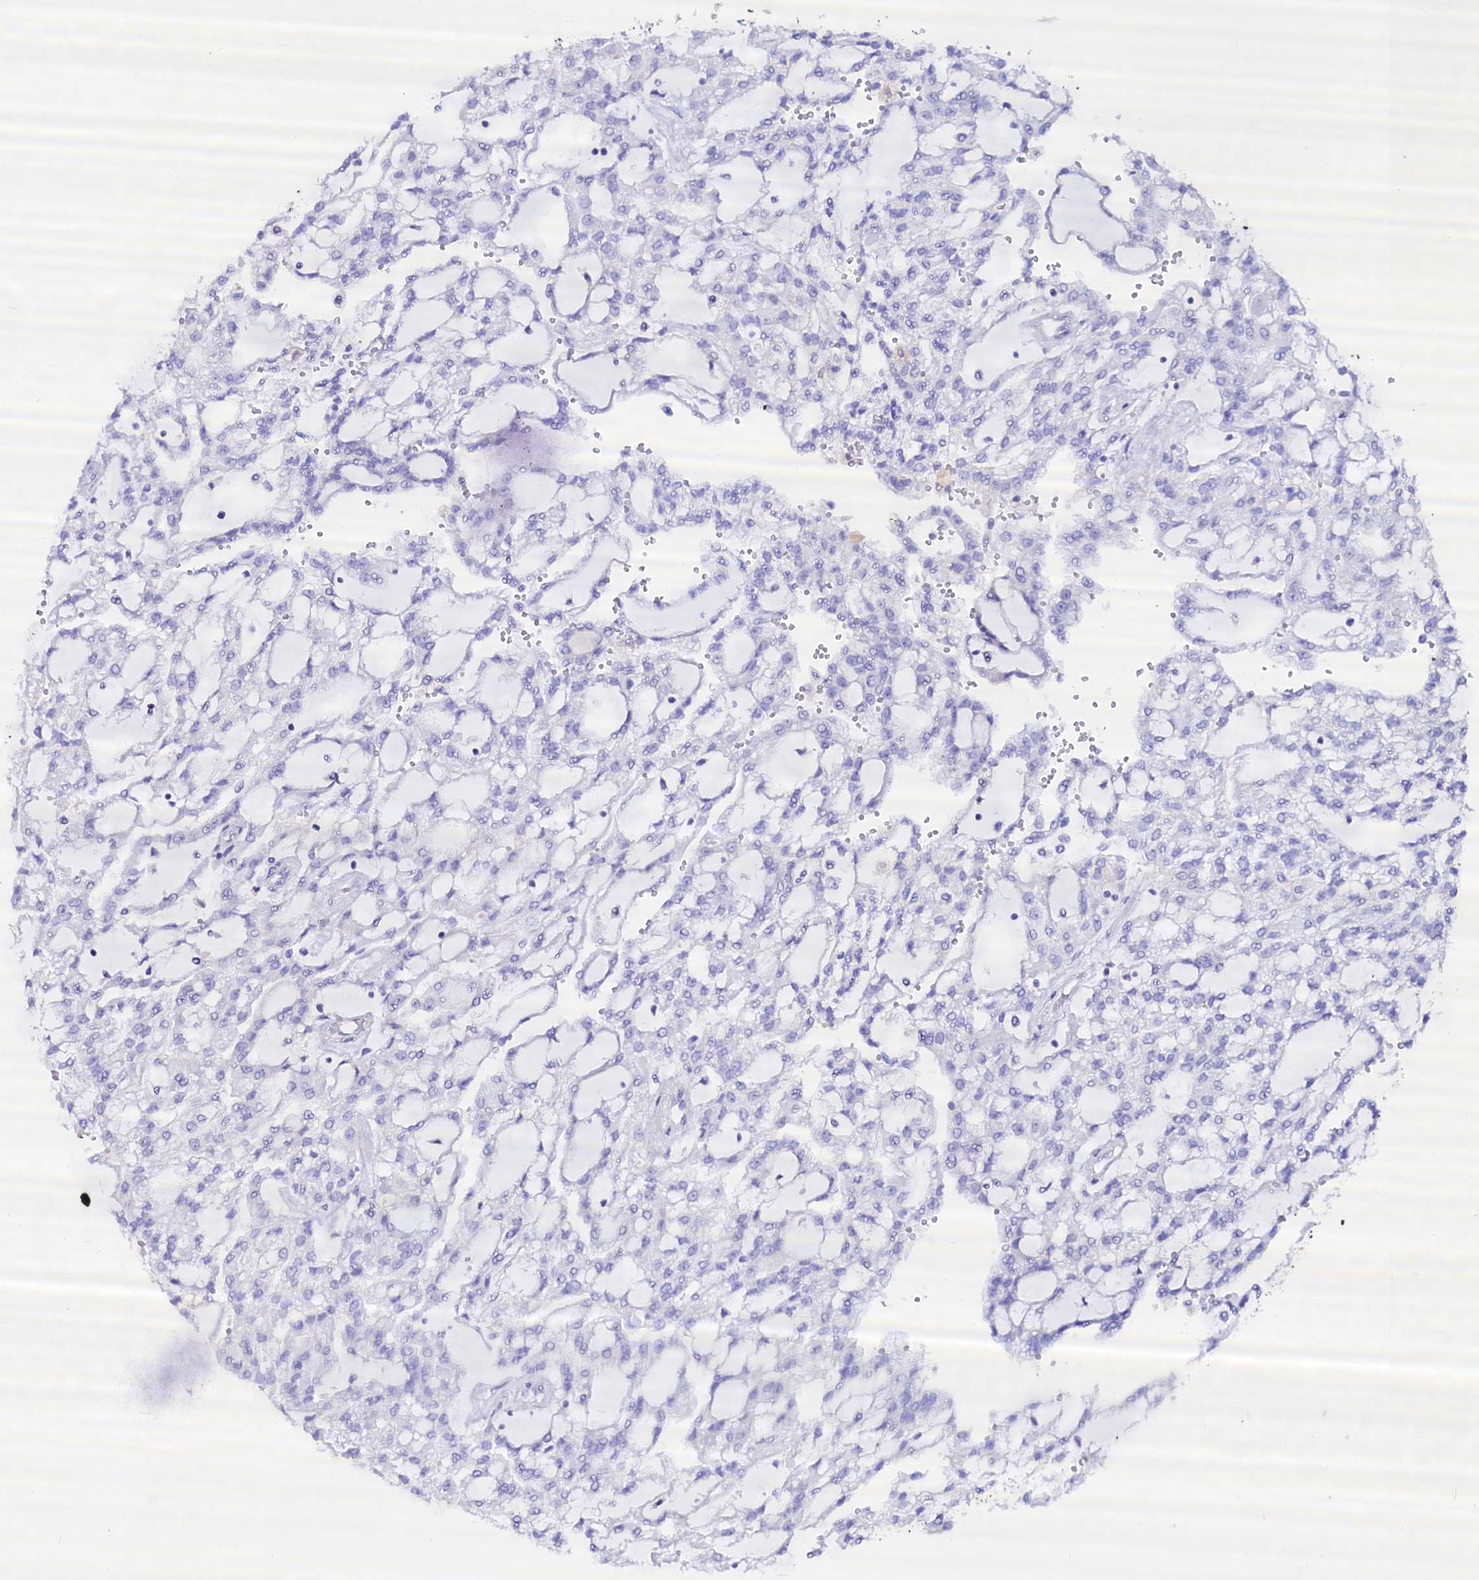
{"staining": {"intensity": "negative", "quantity": "none", "location": "none"}, "tissue": "renal cancer", "cell_type": "Tumor cells", "image_type": "cancer", "snomed": [{"axis": "morphology", "description": "Adenocarcinoma, NOS"}, {"axis": "topography", "description": "Kidney"}], "caption": "Immunohistochemical staining of human renal cancer (adenocarcinoma) shows no significant positivity in tumor cells.", "gene": "RBP3", "patient": {"sex": "male", "age": 63}}